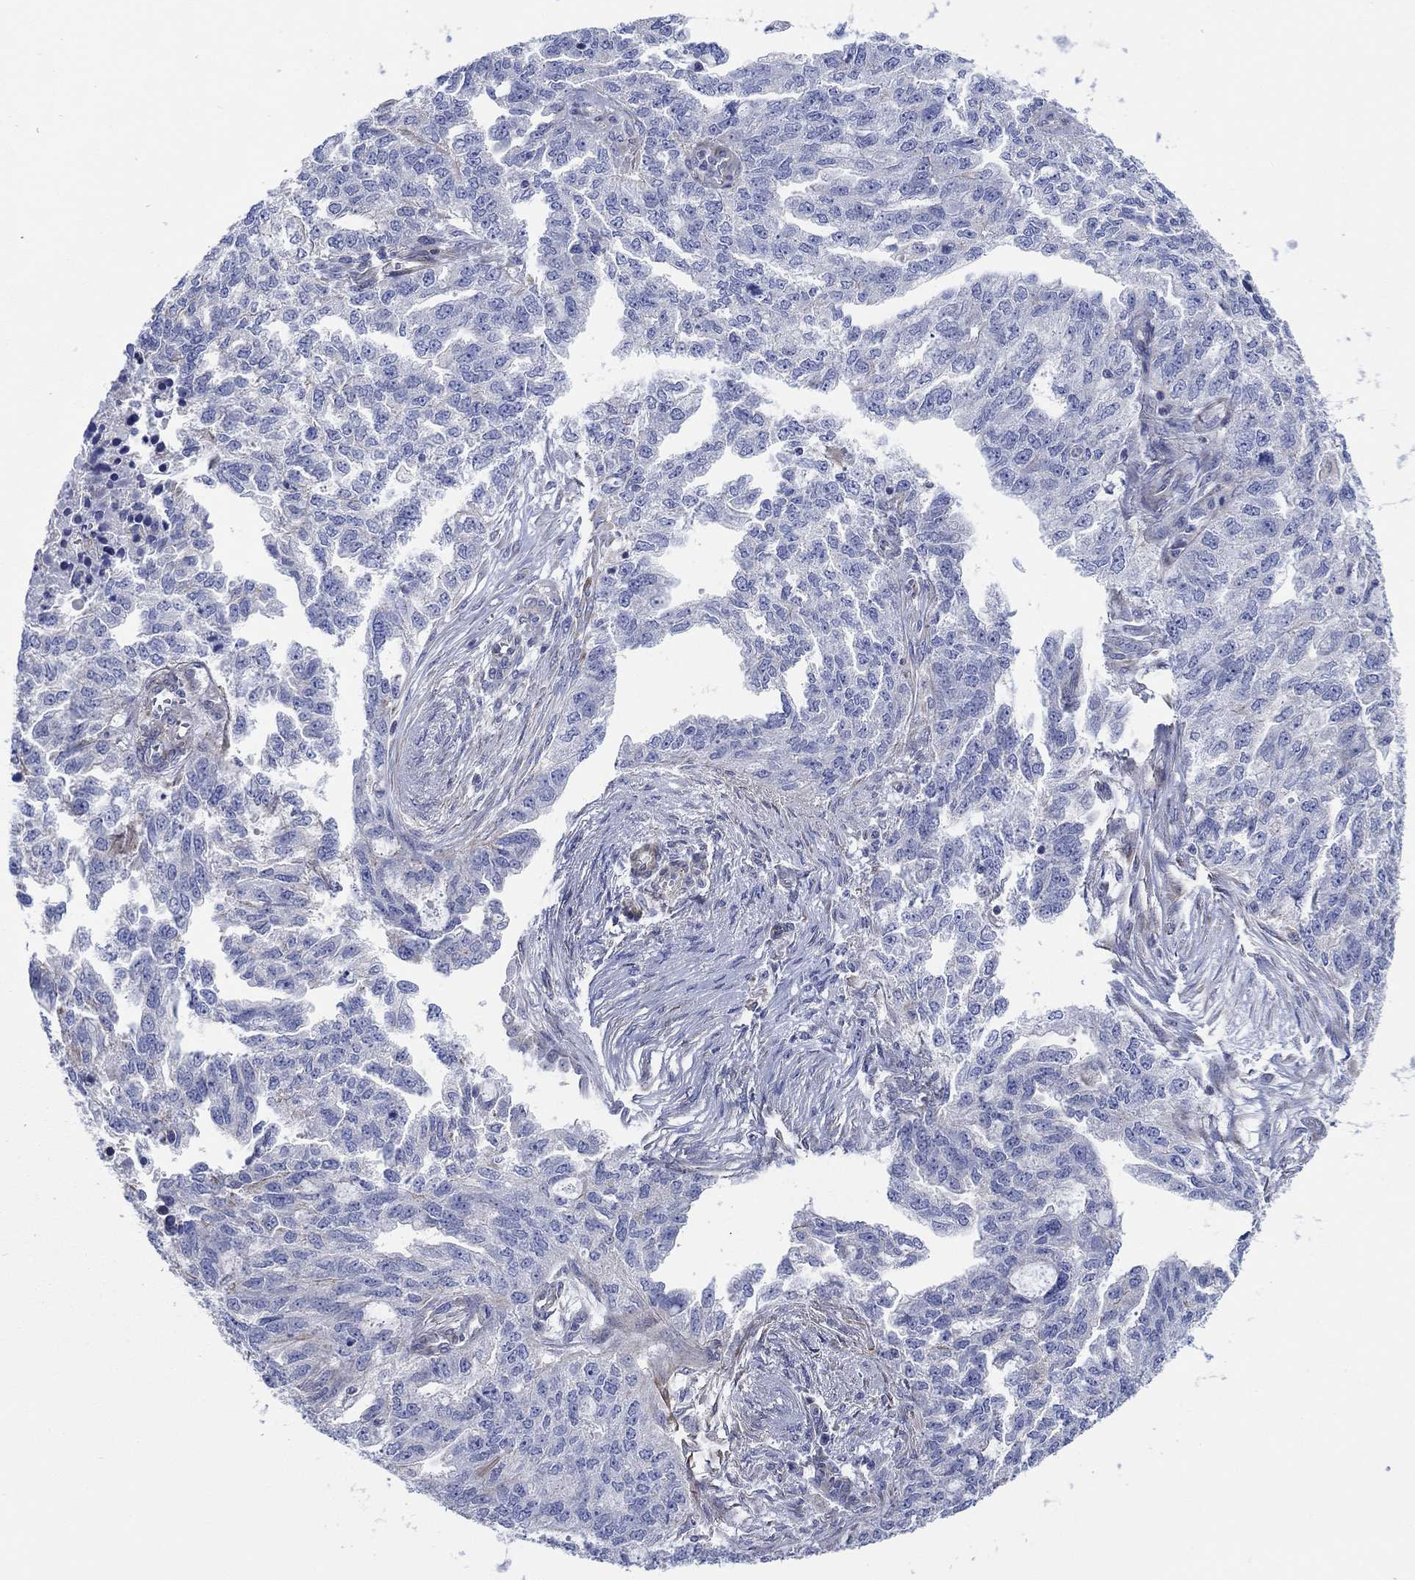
{"staining": {"intensity": "negative", "quantity": "none", "location": "none"}, "tissue": "ovarian cancer", "cell_type": "Tumor cells", "image_type": "cancer", "snomed": [{"axis": "morphology", "description": "Cystadenocarcinoma, serous, NOS"}, {"axis": "topography", "description": "Ovary"}], "caption": "Ovarian serous cystadenocarcinoma stained for a protein using immunohistochemistry (IHC) demonstrates no staining tumor cells.", "gene": "FMN1", "patient": {"sex": "female", "age": 51}}